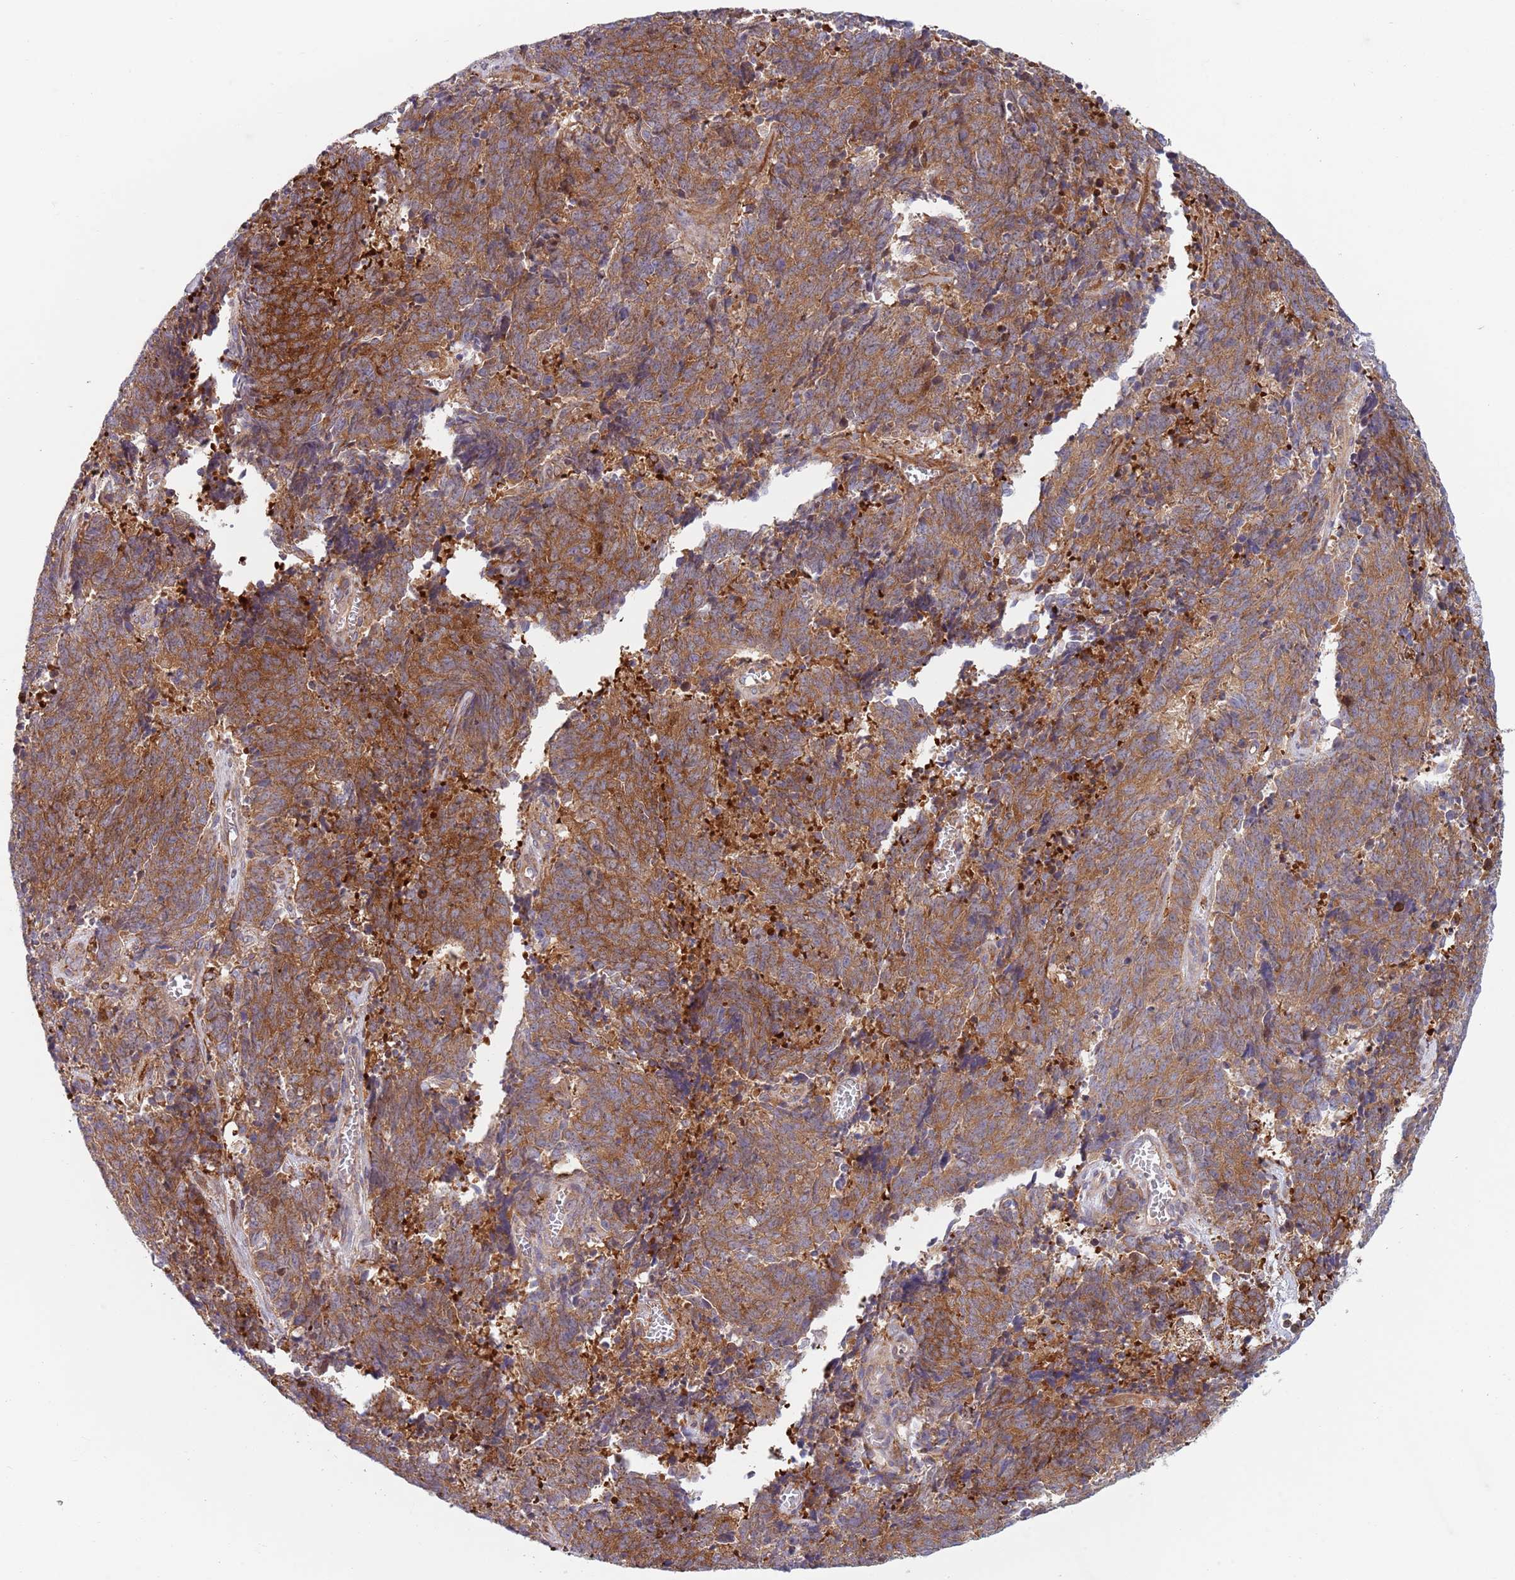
{"staining": {"intensity": "moderate", "quantity": ">75%", "location": "cytoplasmic/membranous"}, "tissue": "cervical cancer", "cell_type": "Tumor cells", "image_type": "cancer", "snomed": [{"axis": "morphology", "description": "Squamous cell carcinoma, NOS"}, {"axis": "topography", "description": "Cervix"}], "caption": "DAB immunohistochemical staining of human squamous cell carcinoma (cervical) shows moderate cytoplasmic/membranous protein staining in about >75% of tumor cells.", "gene": "ZMYM5", "patient": {"sex": "female", "age": 29}}